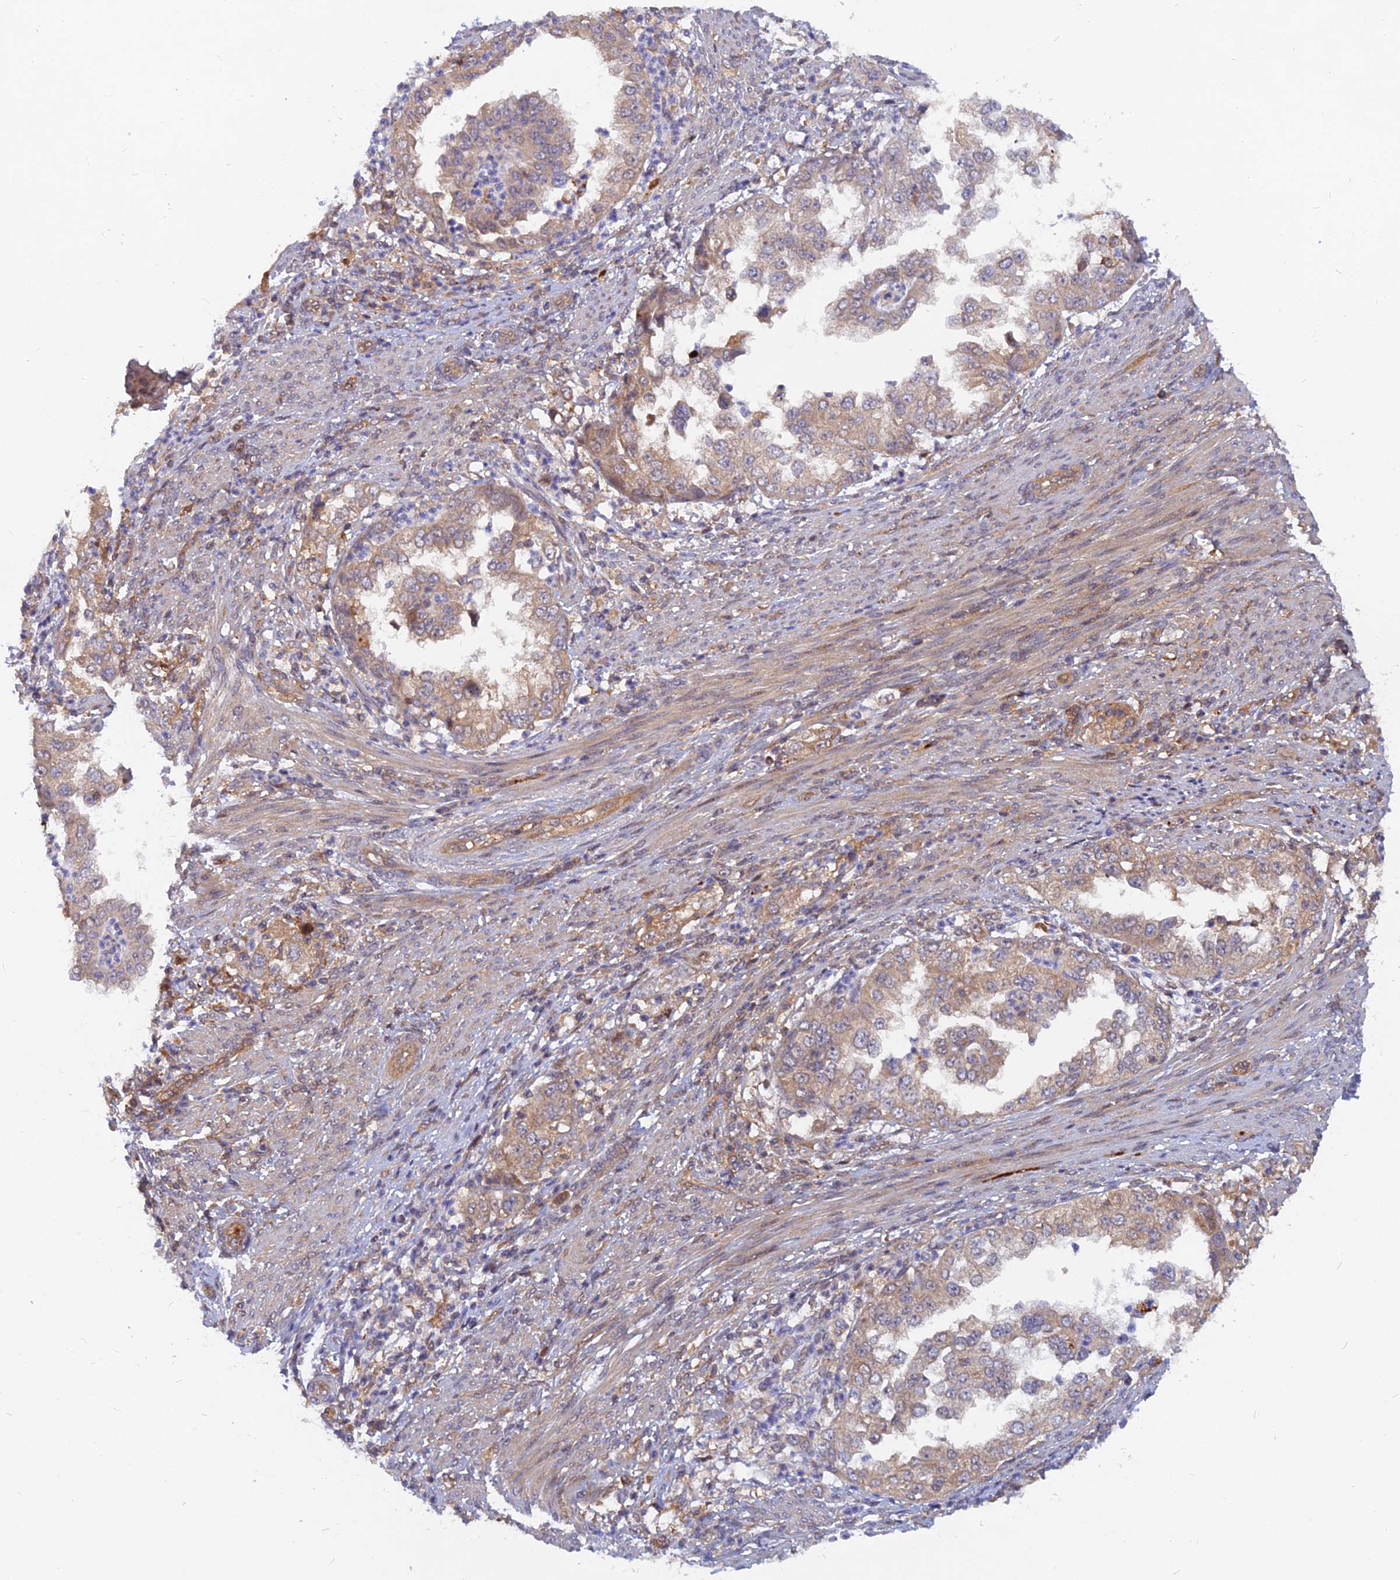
{"staining": {"intensity": "moderate", "quantity": ">75%", "location": "cytoplasmic/membranous"}, "tissue": "endometrial cancer", "cell_type": "Tumor cells", "image_type": "cancer", "snomed": [{"axis": "morphology", "description": "Adenocarcinoma, NOS"}, {"axis": "topography", "description": "Endometrium"}], "caption": "Immunohistochemical staining of human endometrial adenocarcinoma displays medium levels of moderate cytoplasmic/membranous staining in about >75% of tumor cells.", "gene": "ARL2BP", "patient": {"sex": "female", "age": 85}}